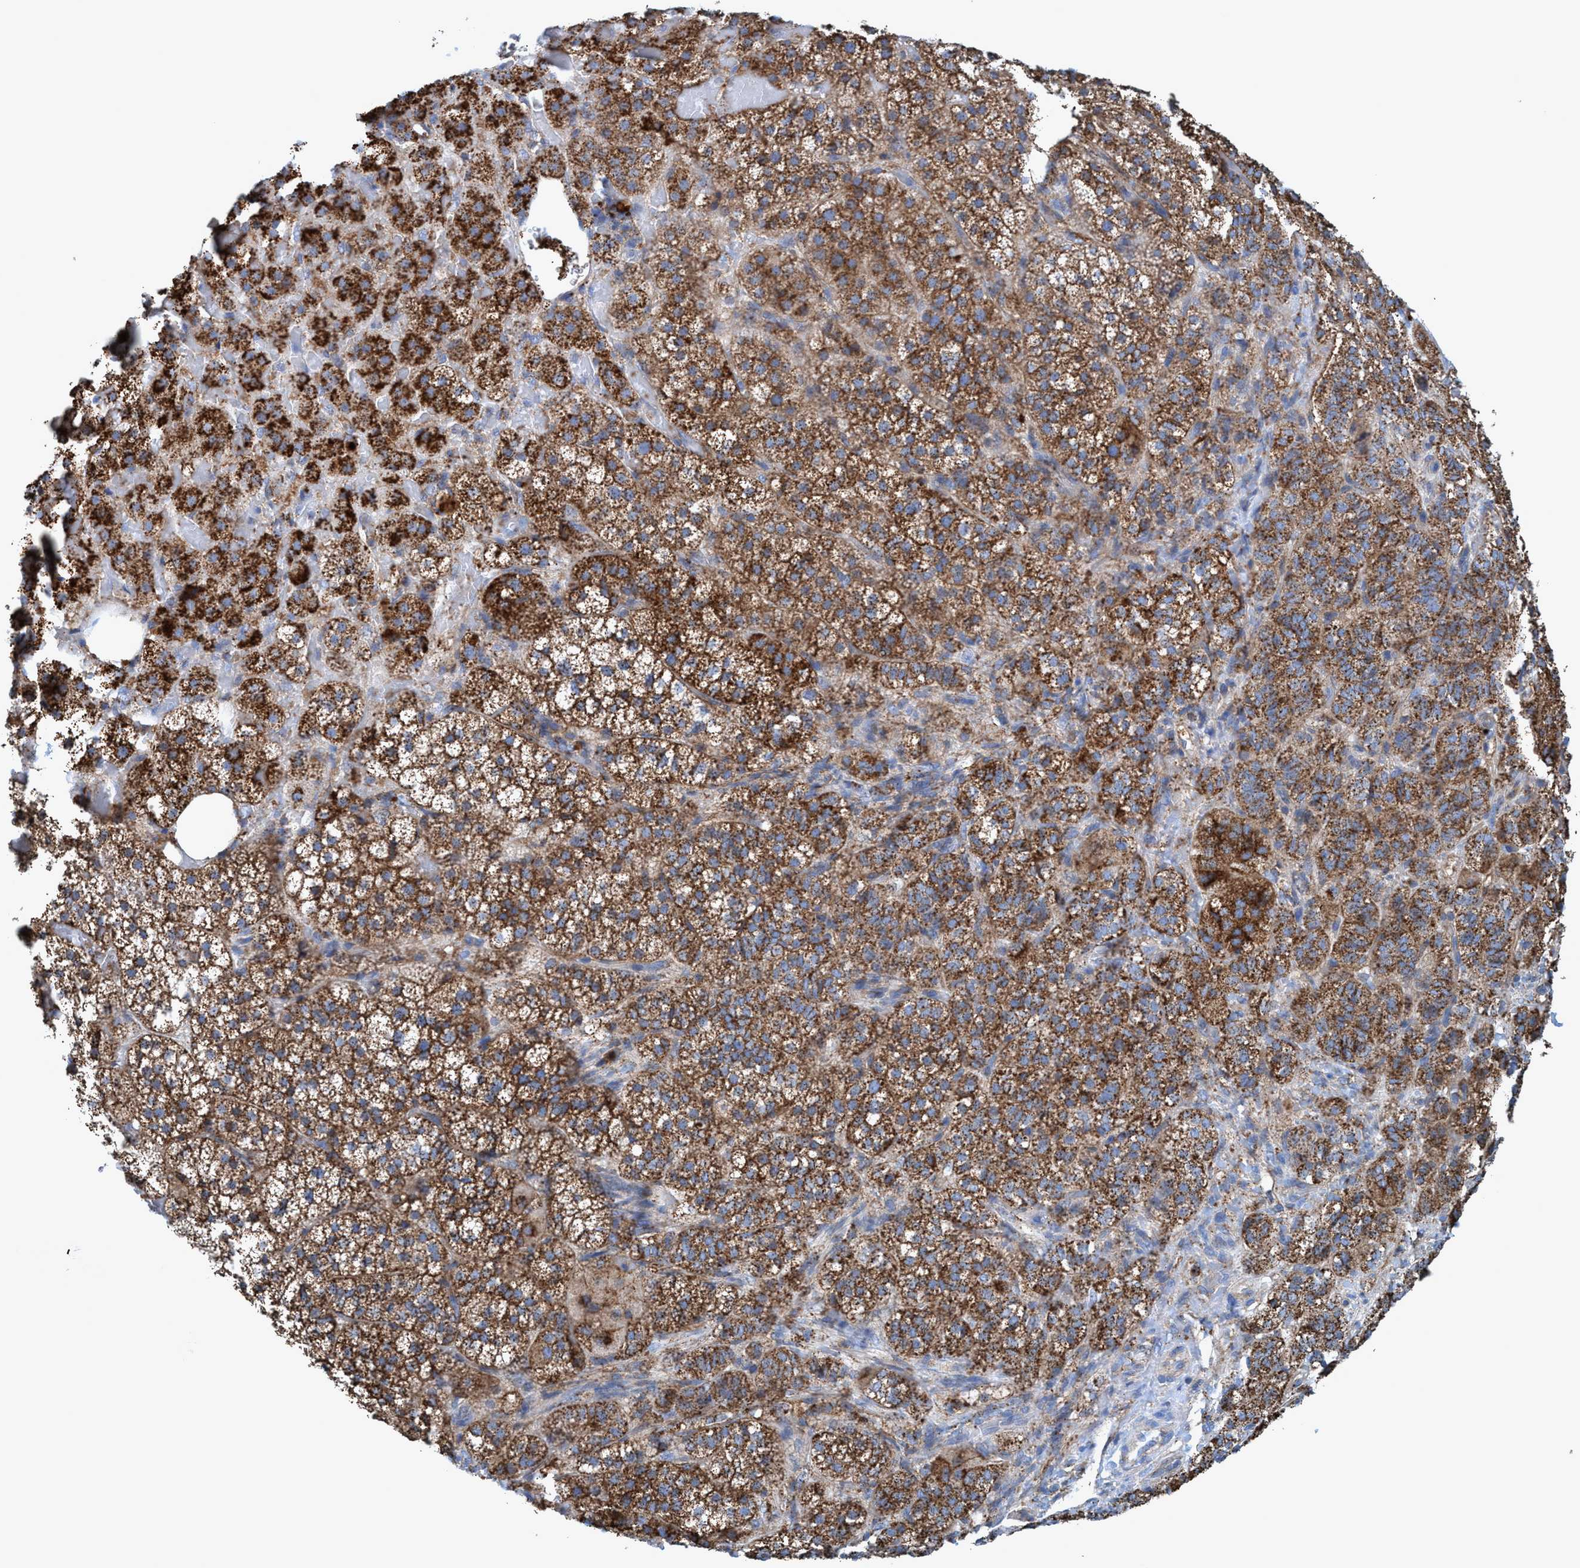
{"staining": {"intensity": "strong", "quantity": ">75%", "location": "cytoplasmic/membranous"}, "tissue": "adrenal gland", "cell_type": "Glandular cells", "image_type": "normal", "snomed": [{"axis": "morphology", "description": "Normal tissue, NOS"}, {"axis": "topography", "description": "Adrenal gland"}], "caption": "Glandular cells exhibit strong cytoplasmic/membranous positivity in approximately >75% of cells in benign adrenal gland. (DAB (3,3'-diaminobenzidine) = brown stain, brightfield microscopy at high magnification).", "gene": "TRIM65", "patient": {"sex": "female", "age": 59}}